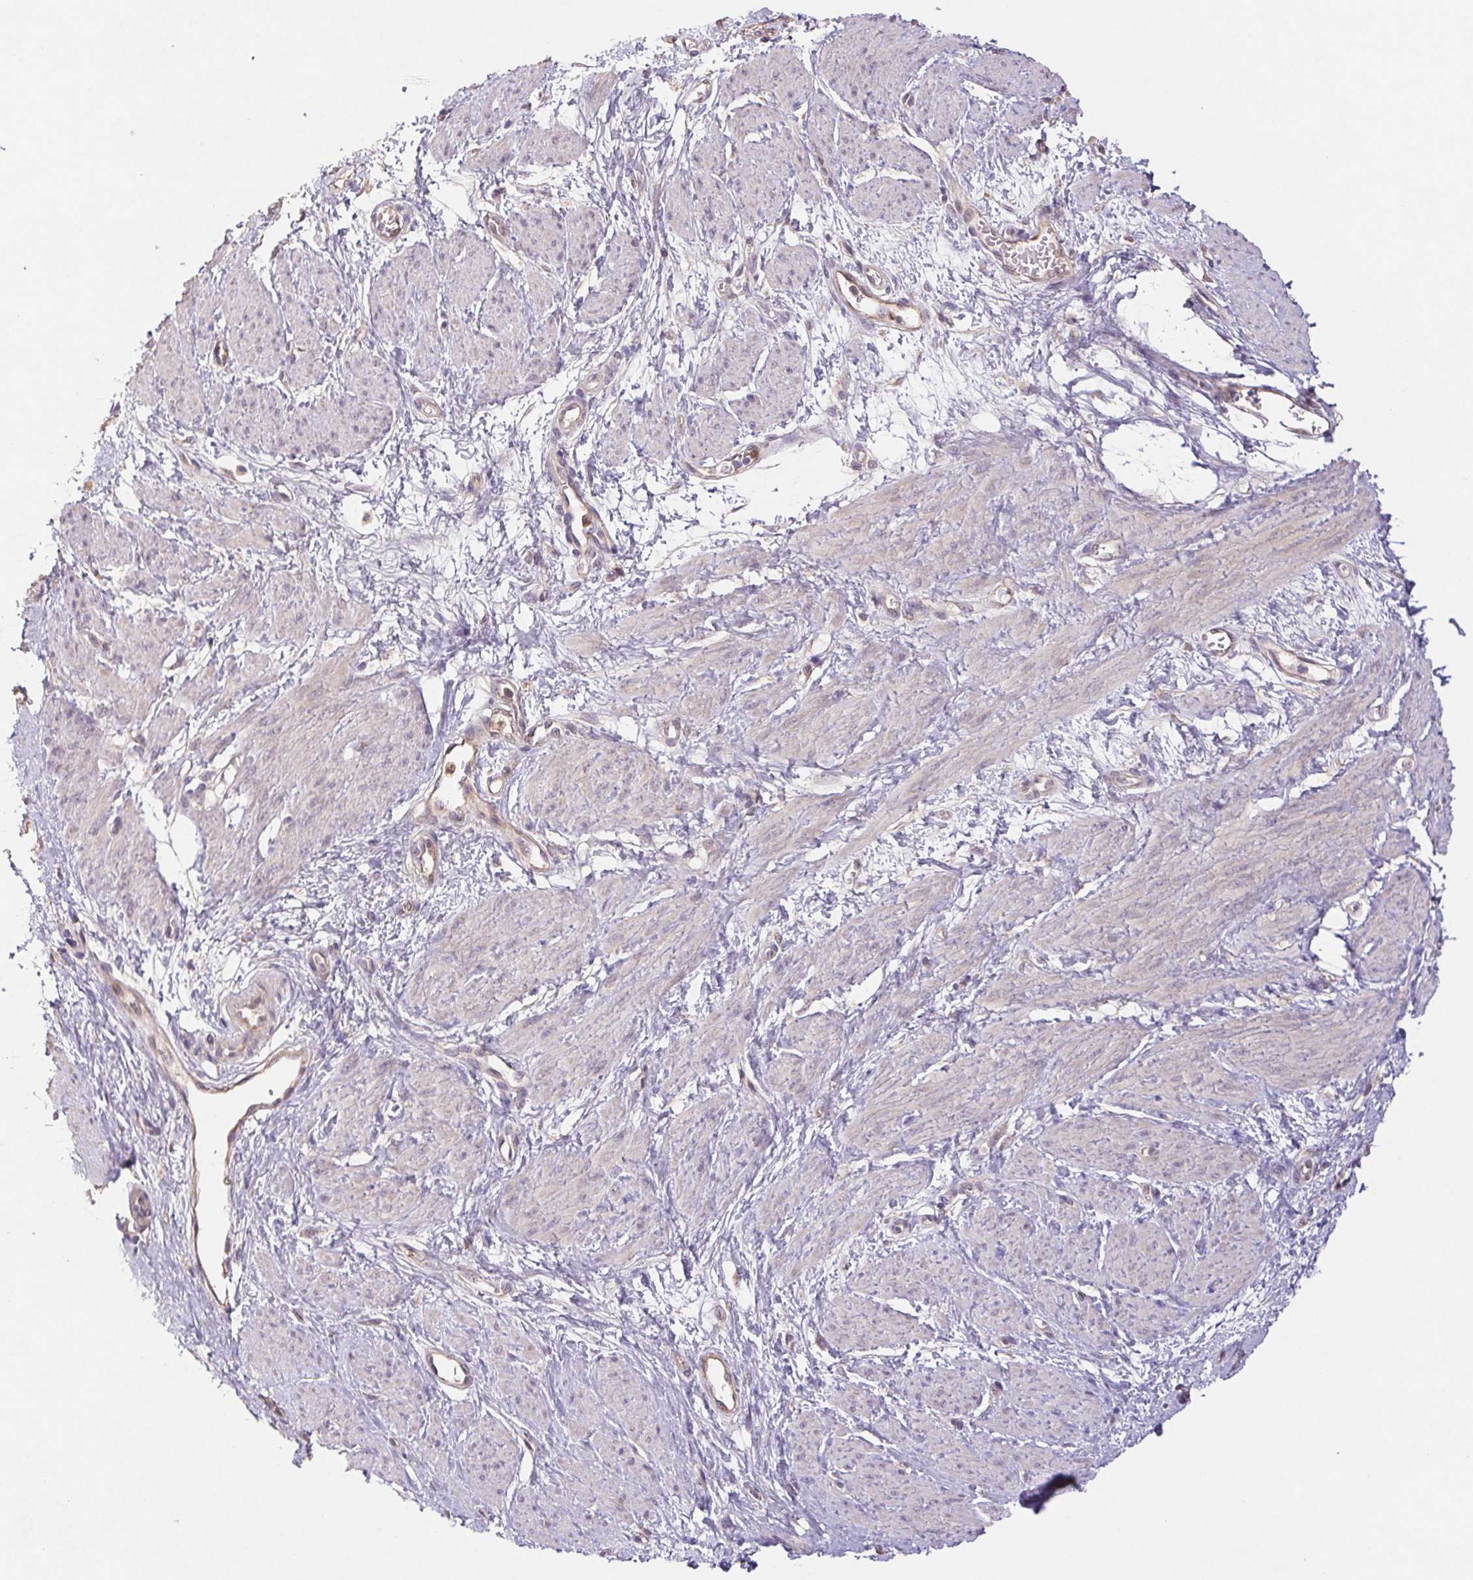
{"staining": {"intensity": "negative", "quantity": "none", "location": "none"}, "tissue": "smooth muscle", "cell_type": "Smooth muscle cells", "image_type": "normal", "snomed": [{"axis": "morphology", "description": "Normal tissue, NOS"}, {"axis": "topography", "description": "Smooth muscle"}, {"axis": "topography", "description": "Uterus"}], "caption": "Protein analysis of normal smooth muscle displays no significant staining in smooth muscle cells. The staining was performed using DAB to visualize the protein expression in brown, while the nuclei were stained in blue with hematoxylin (Magnification: 20x).", "gene": "RAB11A", "patient": {"sex": "female", "age": 39}}